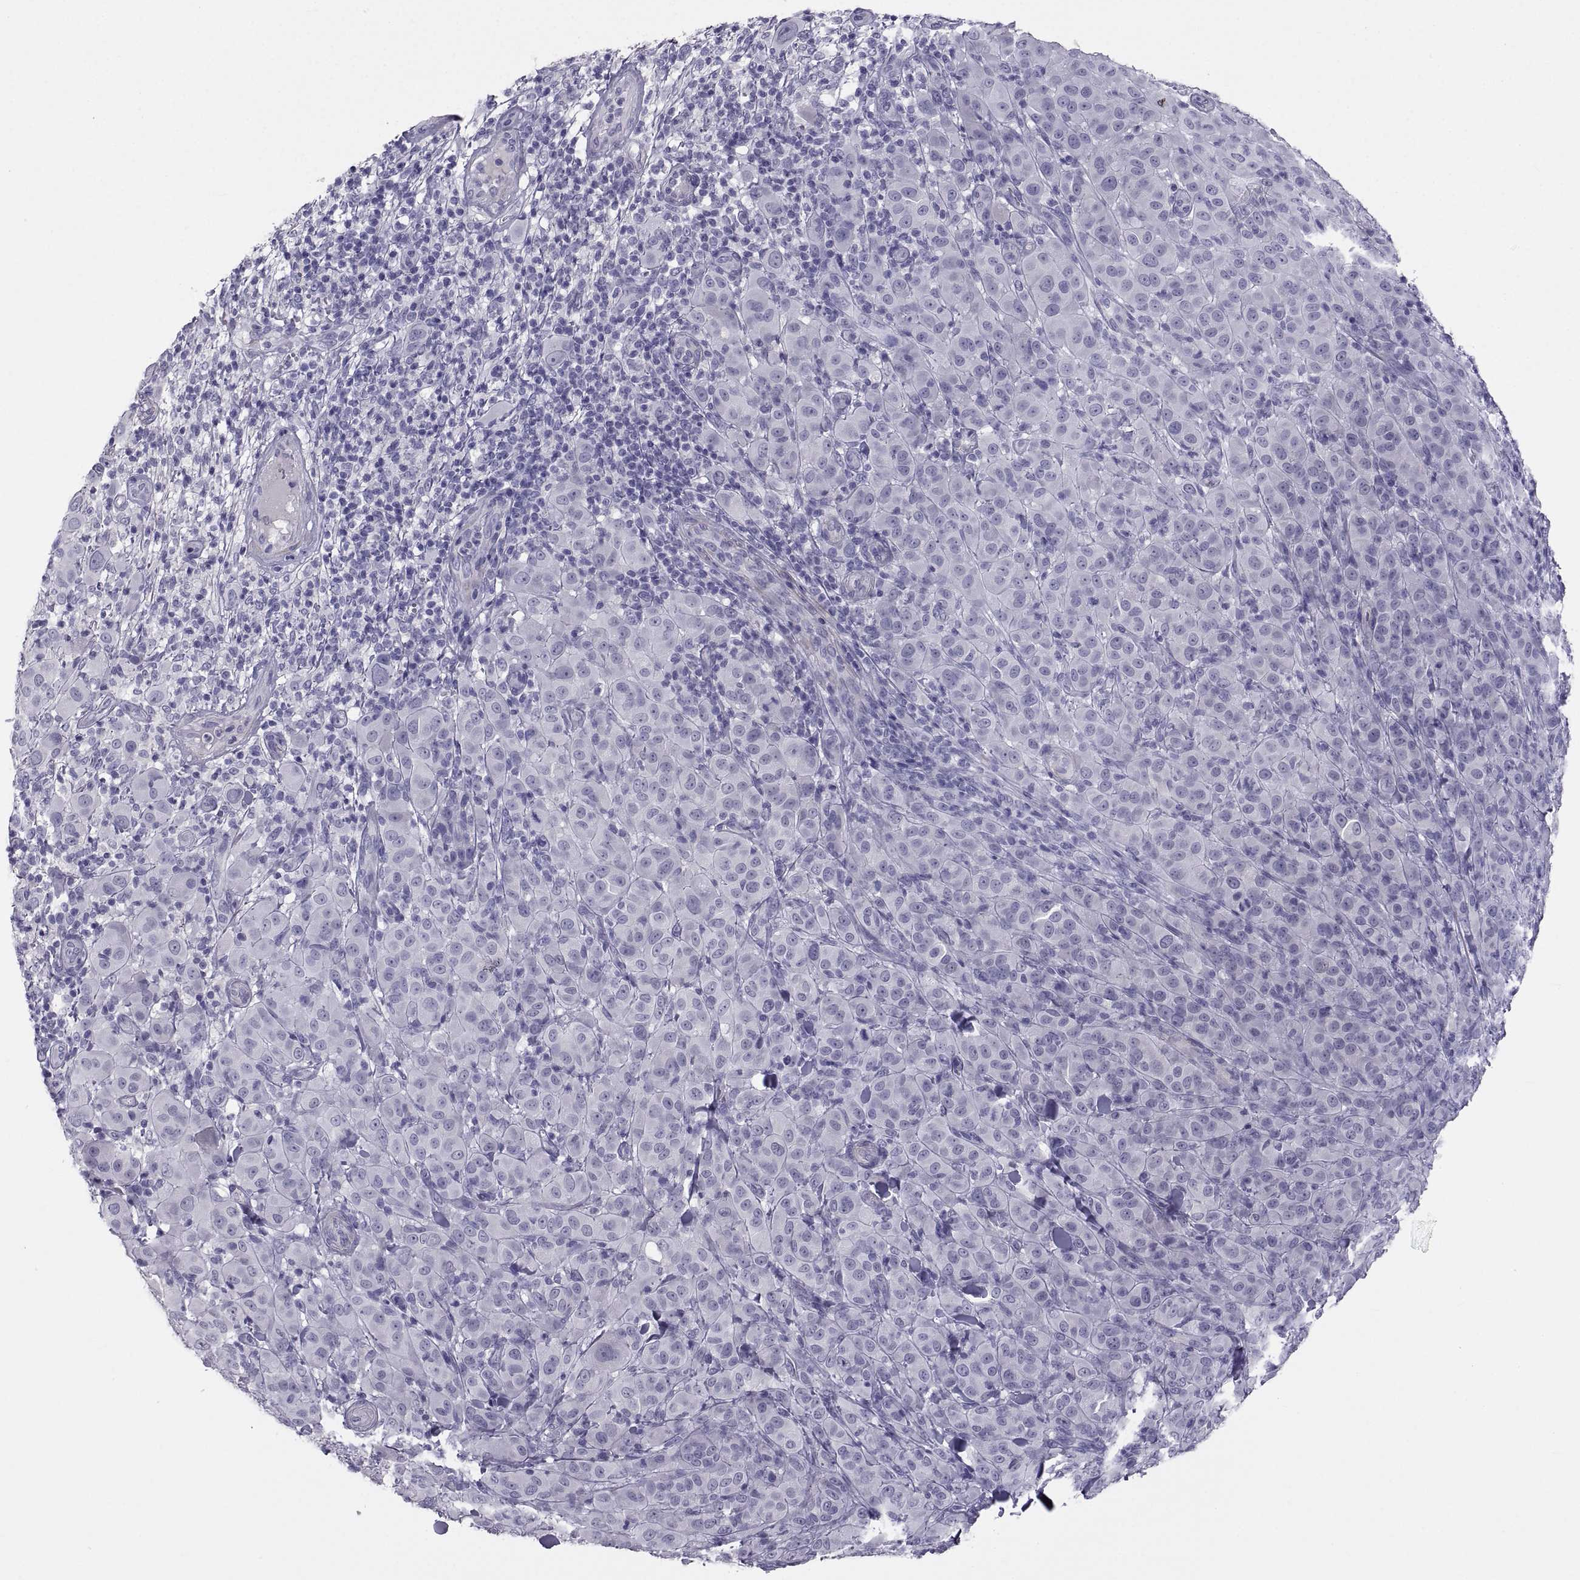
{"staining": {"intensity": "negative", "quantity": "none", "location": "none"}, "tissue": "melanoma", "cell_type": "Tumor cells", "image_type": "cancer", "snomed": [{"axis": "morphology", "description": "Malignant melanoma, NOS"}, {"axis": "topography", "description": "Skin"}], "caption": "DAB immunohistochemical staining of malignant melanoma demonstrates no significant expression in tumor cells. Nuclei are stained in blue.", "gene": "IGSF1", "patient": {"sex": "female", "age": 87}}